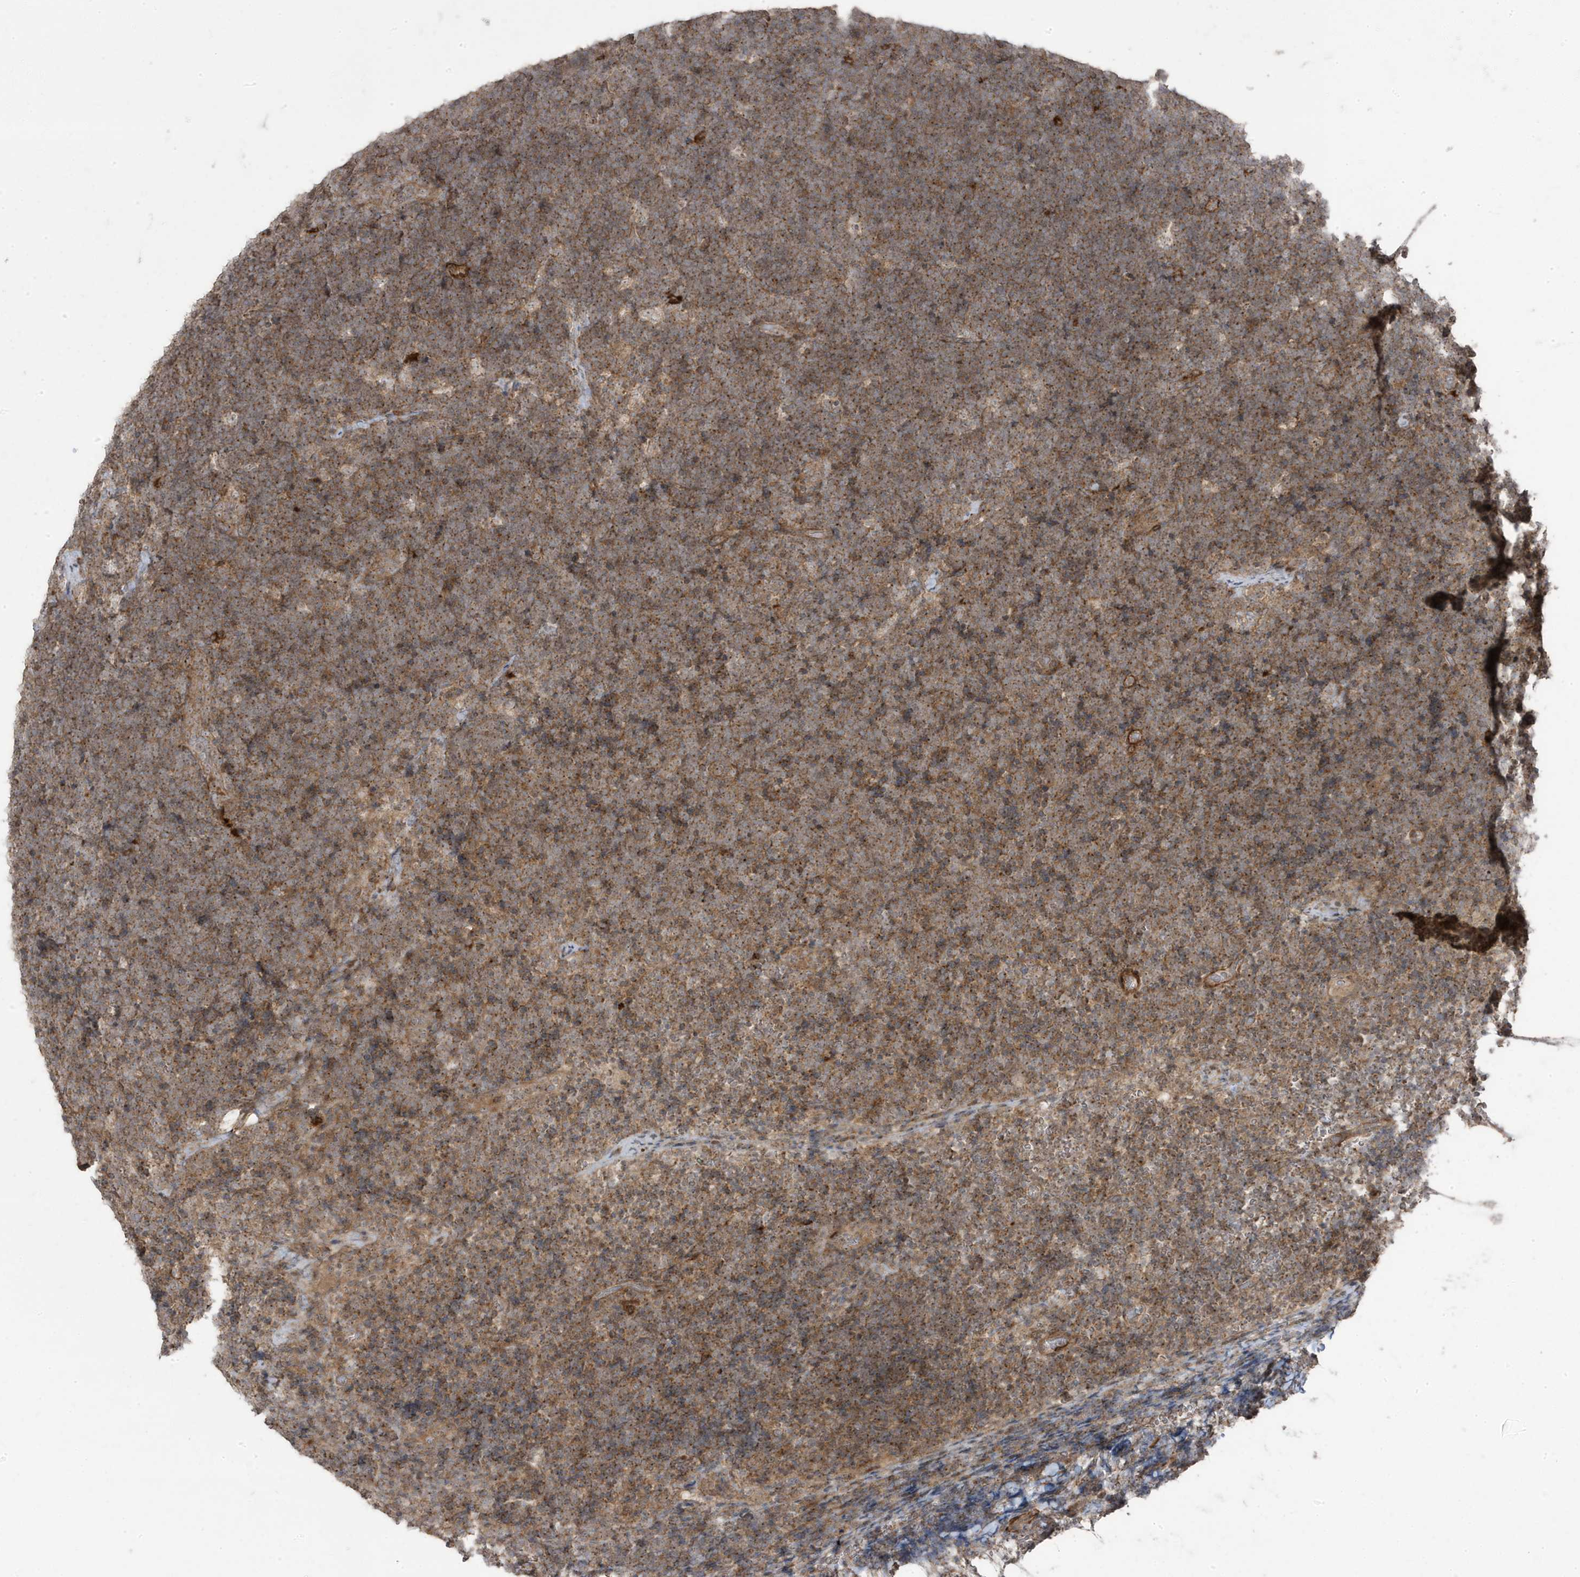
{"staining": {"intensity": "moderate", "quantity": ">75%", "location": "cytoplasmic/membranous"}, "tissue": "lymphoma", "cell_type": "Tumor cells", "image_type": "cancer", "snomed": [{"axis": "morphology", "description": "Malignant lymphoma, non-Hodgkin's type, High grade"}, {"axis": "topography", "description": "Lymph node"}], "caption": "Brown immunohistochemical staining in human lymphoma shows moderate cytoplasmic/membranous staining in about >75% of tumor cells.", "gene": "CETN3", "patient": {"sex": "male", "age": 13}}